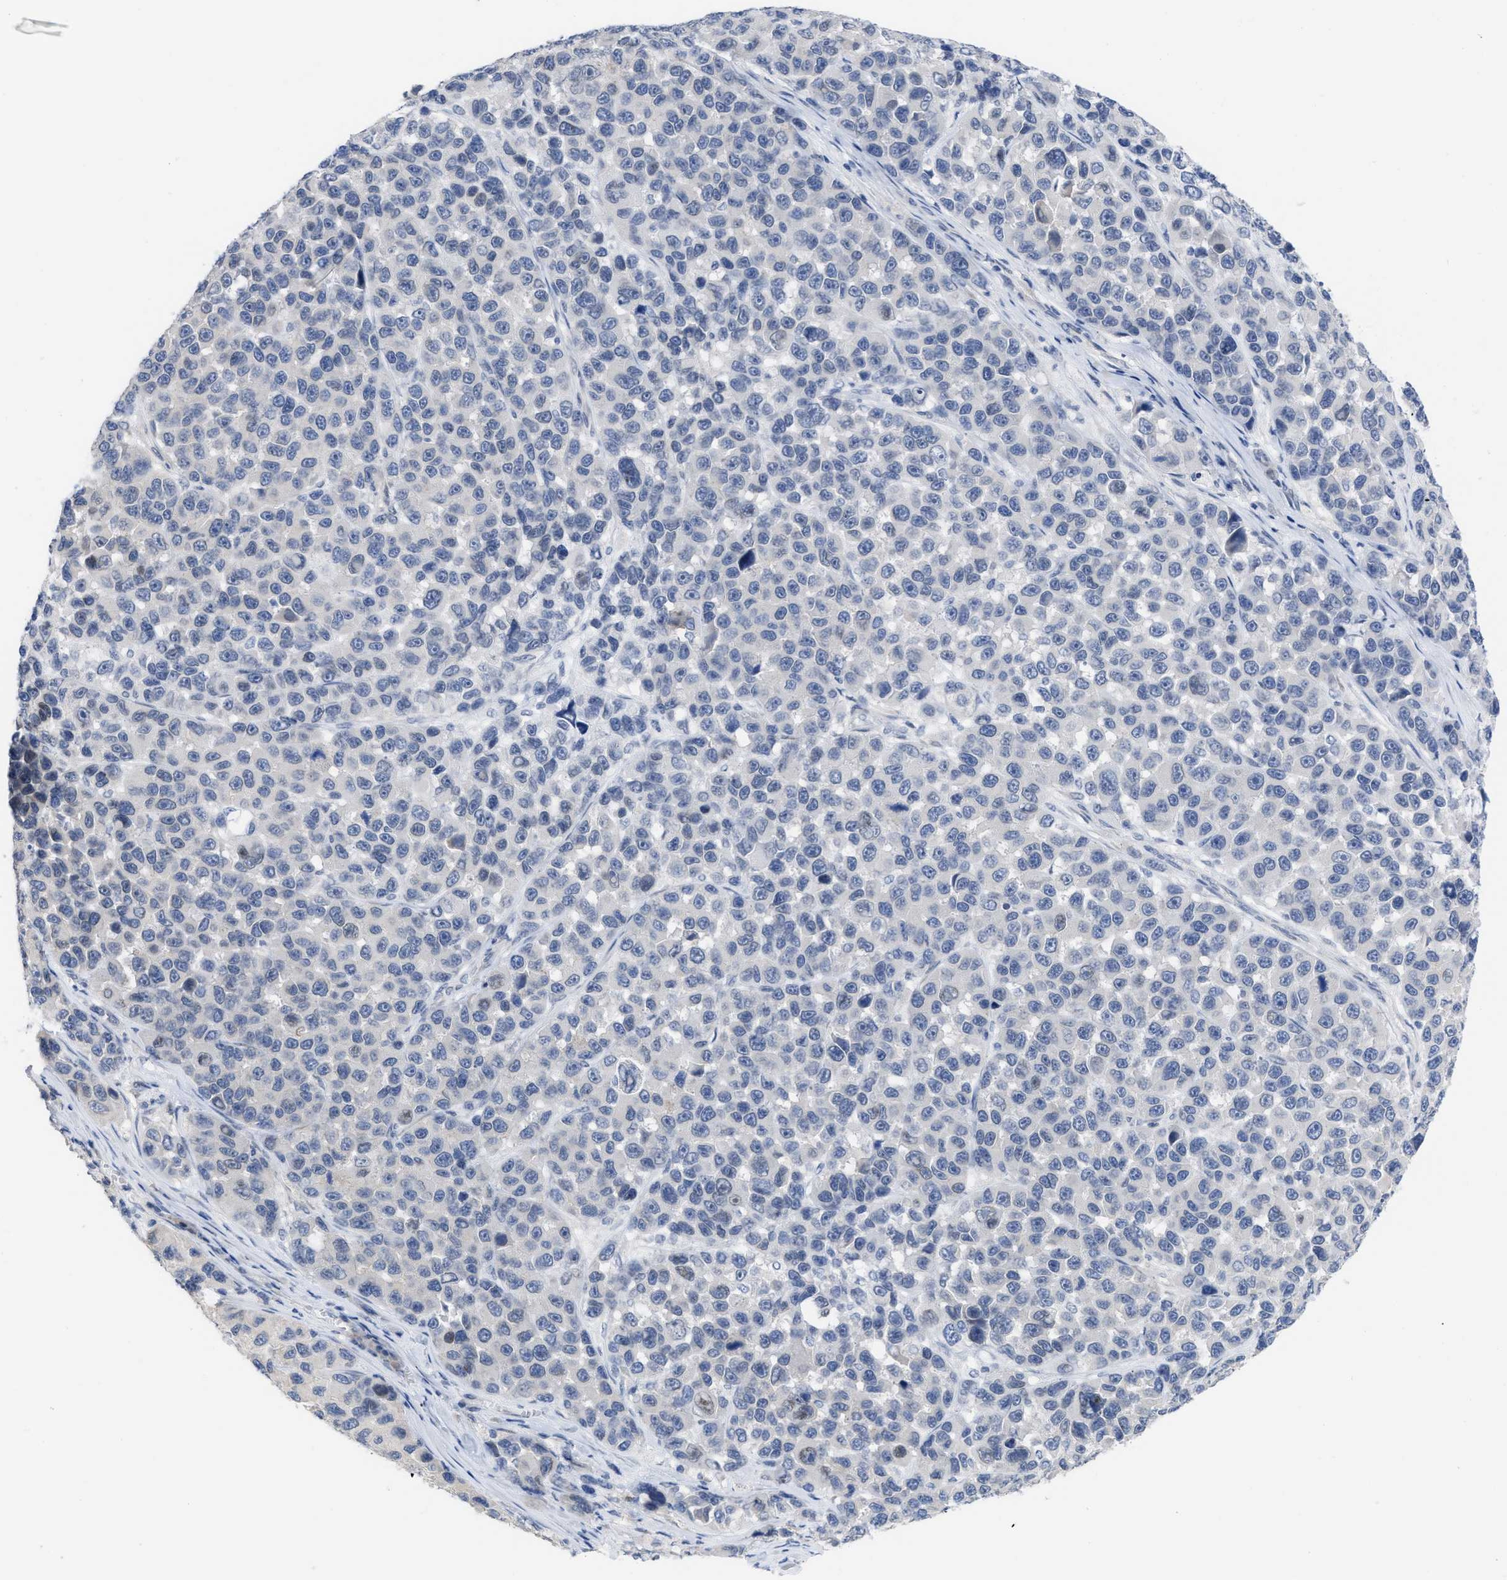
{"staining": {"intensity": "negative", "quantity": "none", "location": "none"}, "tissue": "melanoma", "cell_type": "Tumor cells", "image_type": "cancer", "snomed": [{"axis": "morphology", "description": "Malignant melanoma, NOS"}, {"axis": "topography", "description": "Skin"}], "caption": "Immunohistochemical staining of human melanoma demonstrates no significant expression in tumor cells. The staining is performed using DAB (3,3'-diaminobenzidine) brown chromogen with nuclei counter-stained in using hematoxylin.", "gene": "ACKR1", "patient": {"sex": "male", "age": 53}}